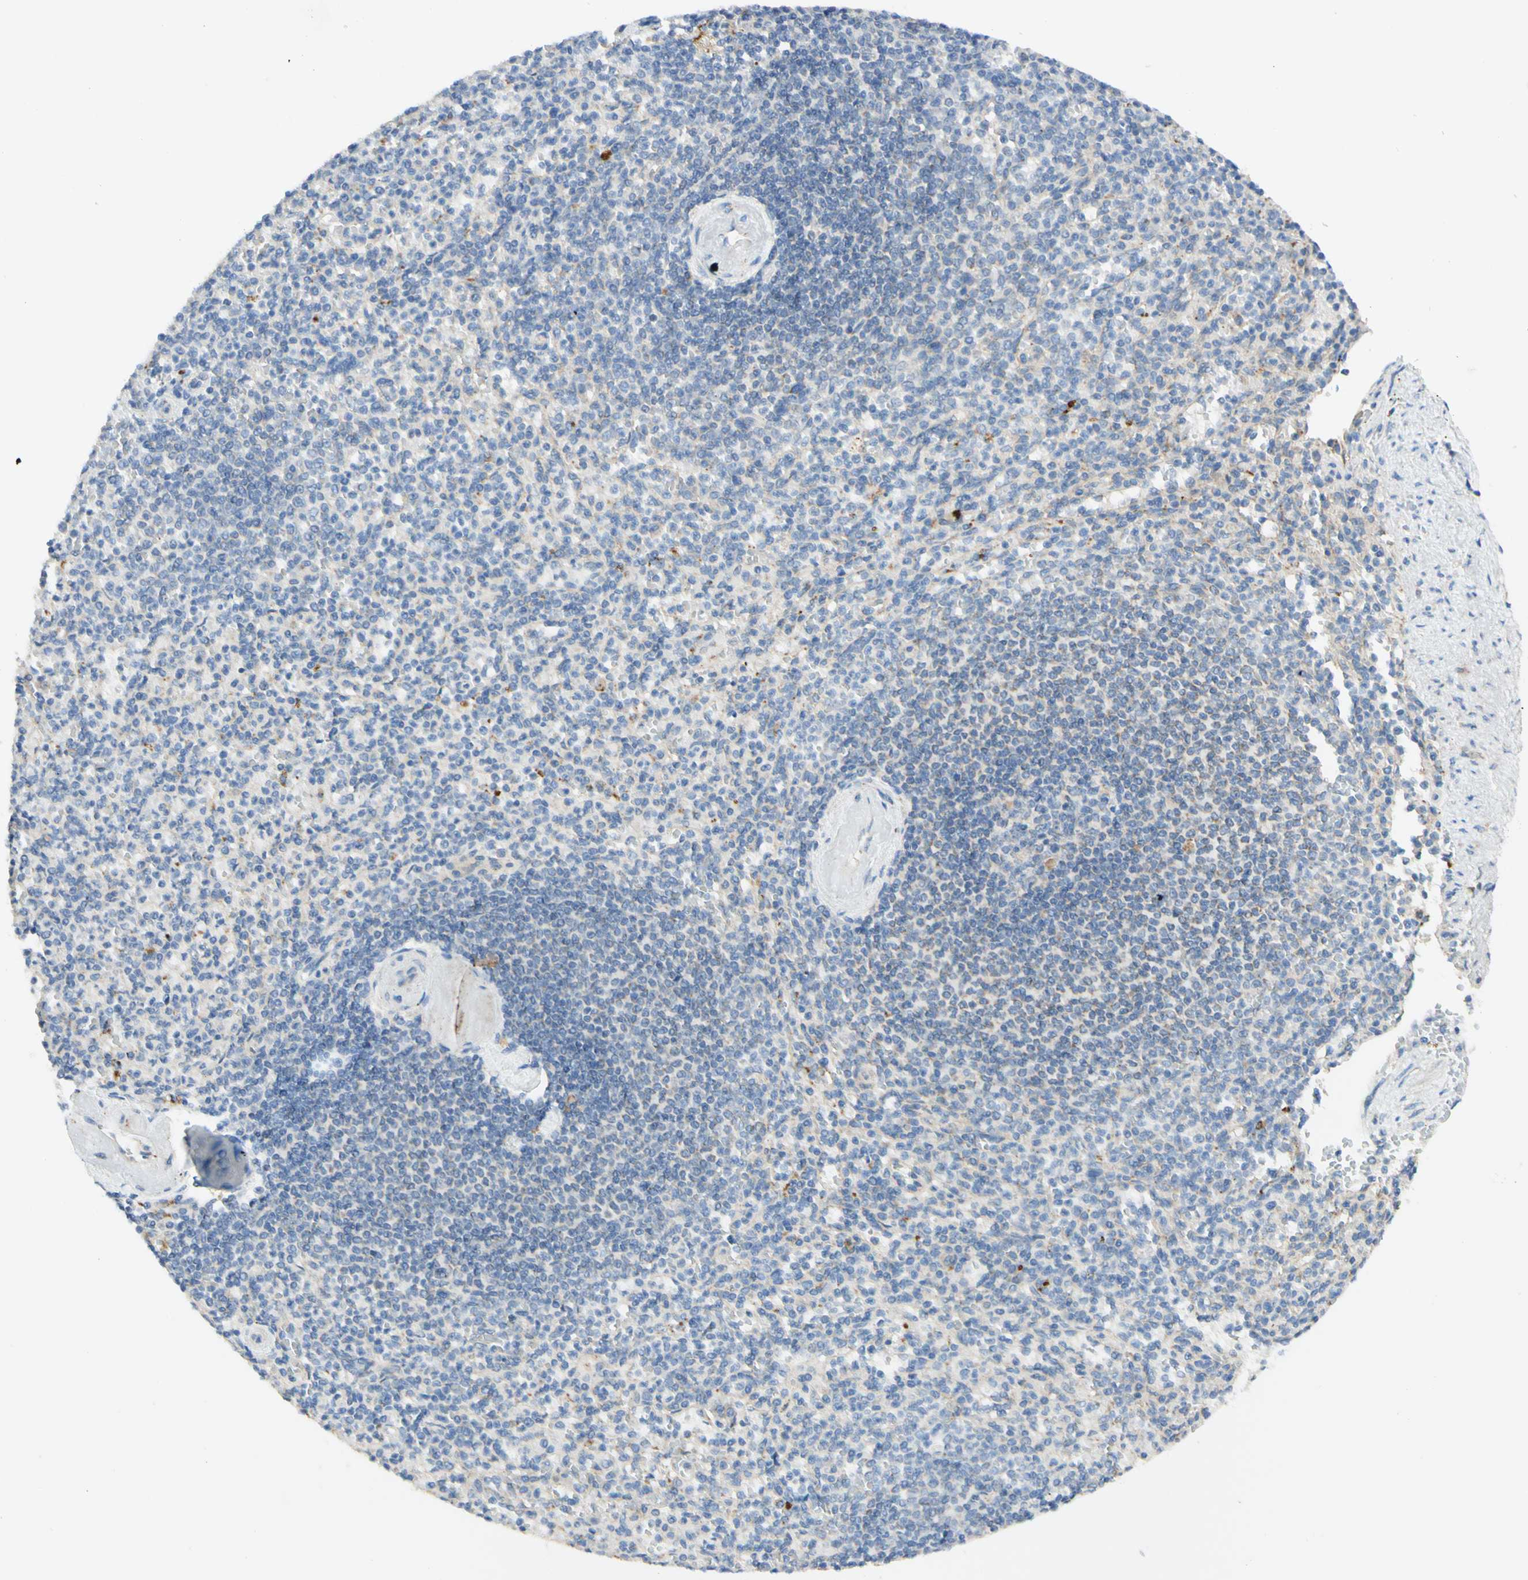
{"staining": {"intensity": "moderate", "quantity": "25%-75%", "location": "cytoplasmic/membranous"}, "tissue": "spleen", "cell_type": "Cells in red pulp", "image_type": "normal", "snomed": [{"axis": "morphology", "description": "Normal tissue, NOS"}, {"axis": "topography", "description": "Spleen"}], "caption": "Protein staining of unremarkable spleen reveals moderate cytoplasmic/membranous staining in about 25%-75% of cells in red pulp. (DAB (3,3'-diaminobenzidine) = brown stain, brightfield microscopy at high magnification).", "gene": "ARMC10", "patient": {"sex": "female", "age": 74}}